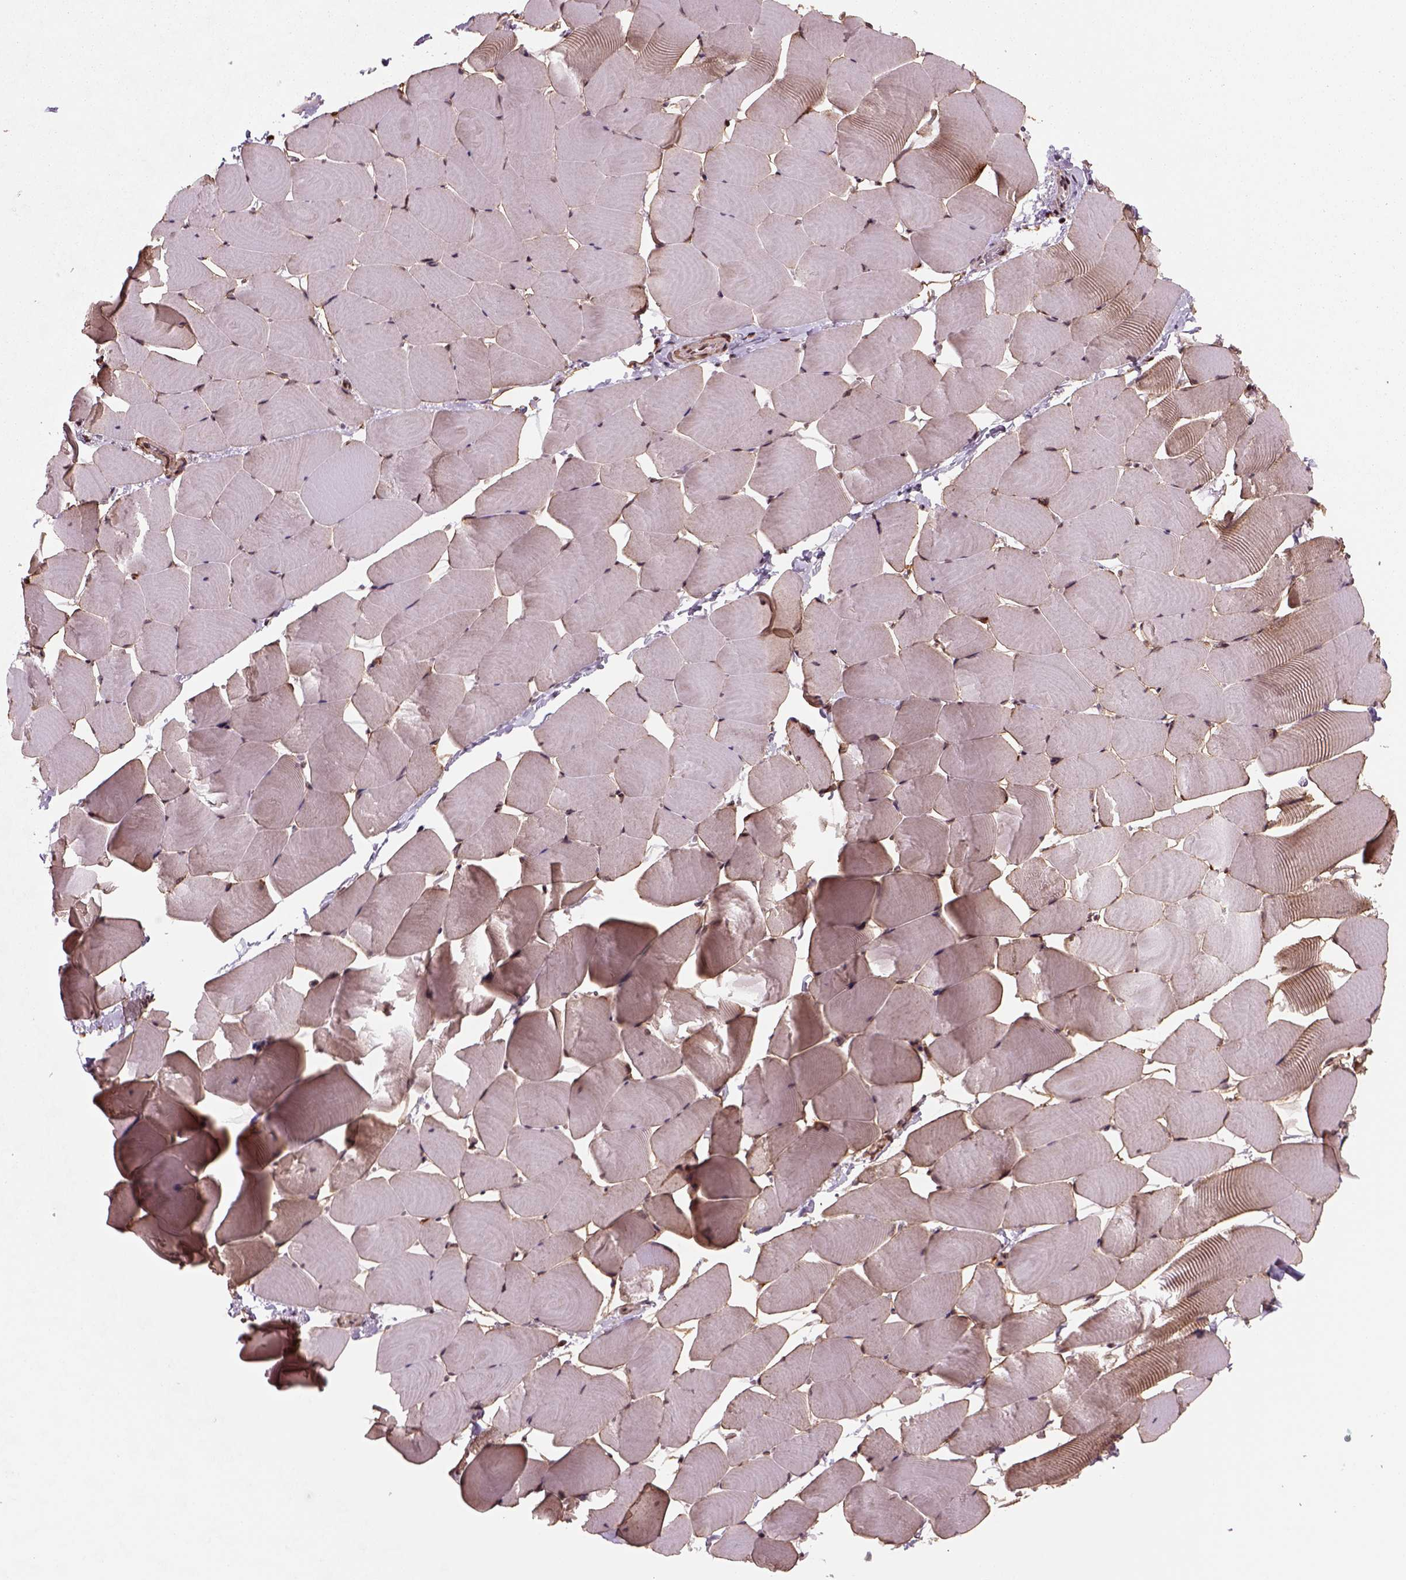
{"staining": {"intensity": "moderate", "quantity": "<25%", "location": "nuclear"}, "tissue": "skeletal muscle", "cell_type": "Myocytes", "image_type": "normal", "snomed": [{"axis": "morphology", "description": "Normal tissue, NOS"}, {"axis": "topography", "description": "Skeletal muscle"}], "caption": "IHC photomicrograph of benign human skeletal muscle stained for a protein (brown), which reveals low levels of moderate nuclear positivity in about <25% of myocytes.", "gene": "NUDT9", "patient": {"sex": "male", "age": 25}}